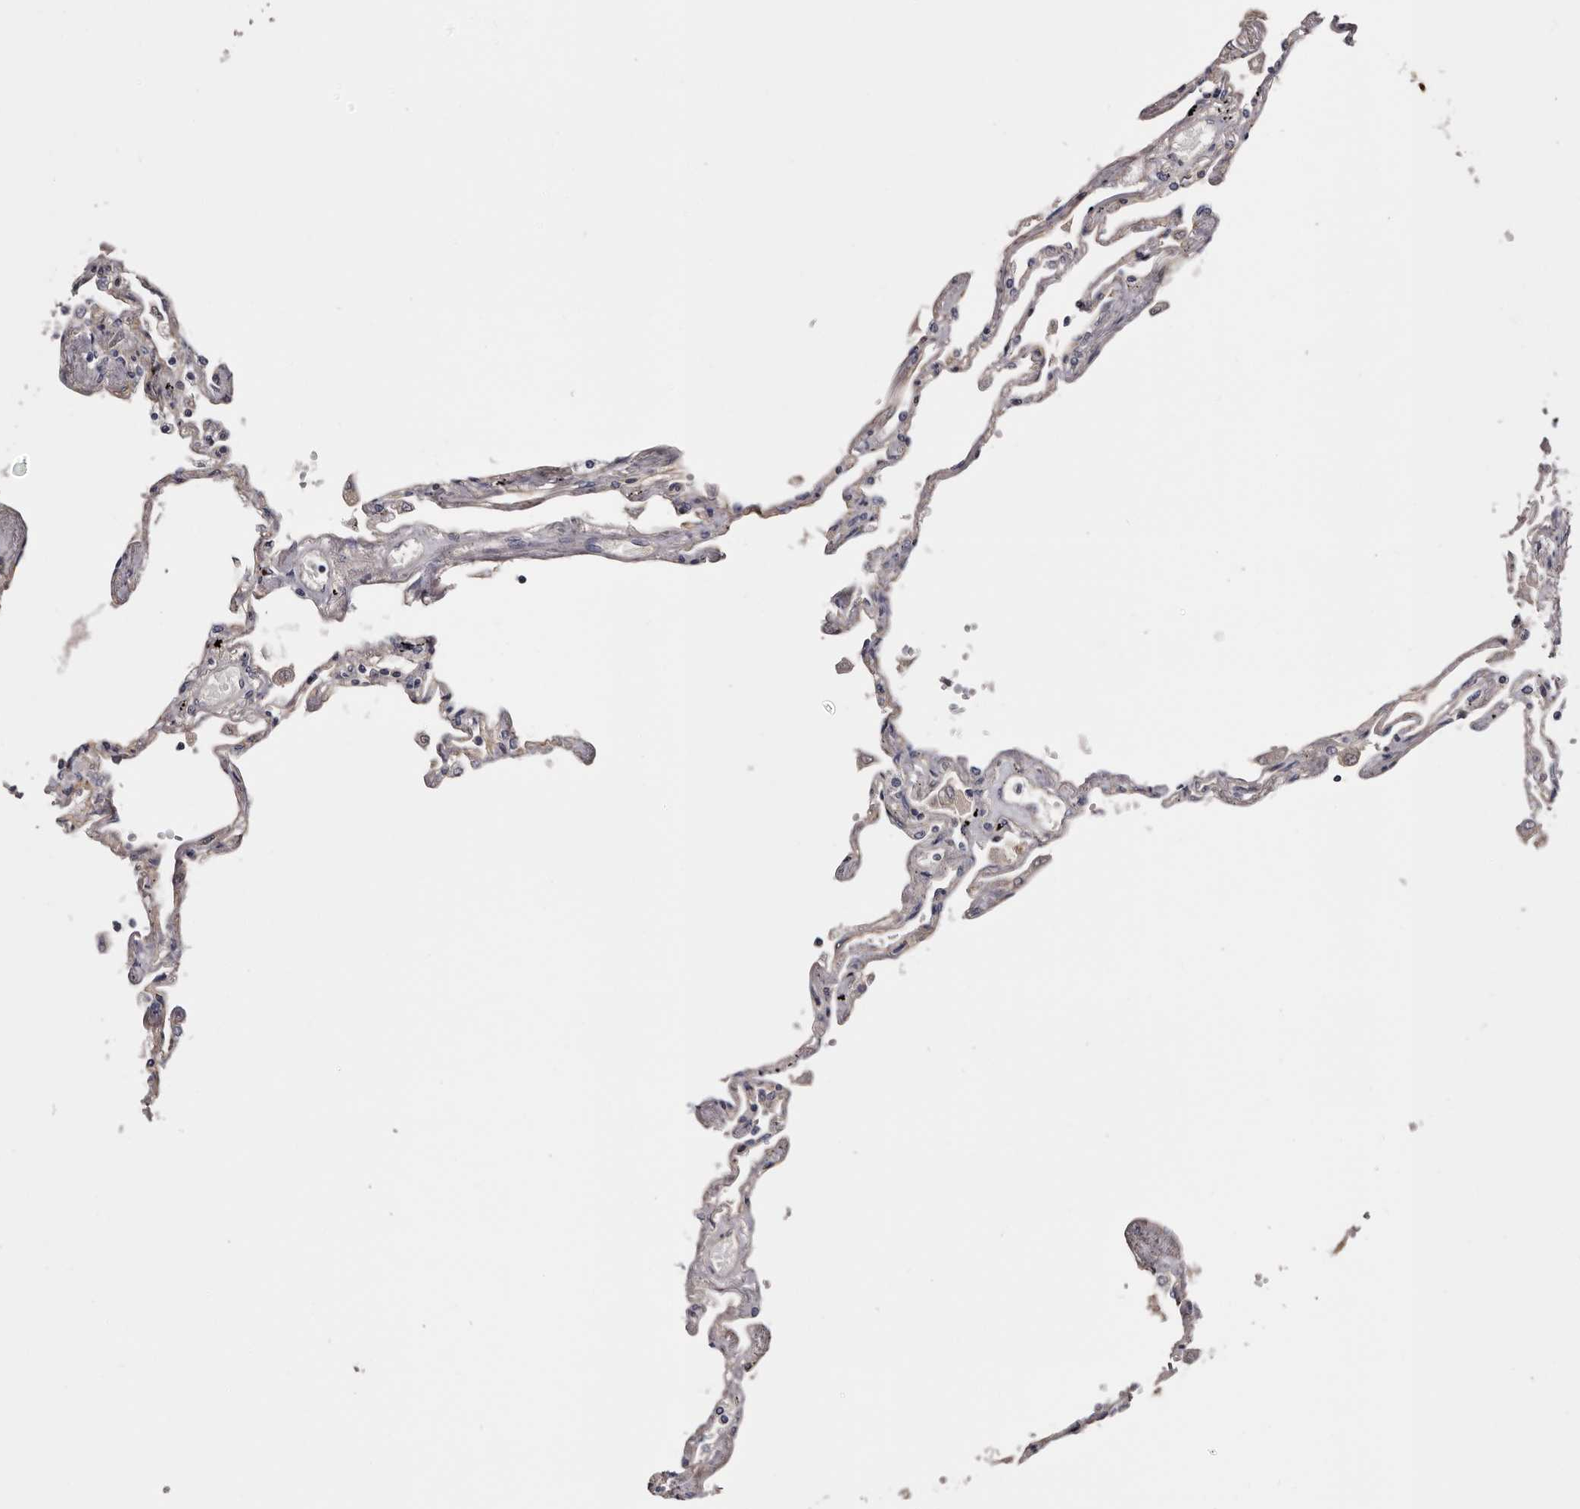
{"staining": {"intensity": "negative", "quantity": "none", "location": "none"}, "tissue": "lung", "cell_type": "Alveolar cells", "image_type": "normal", "snomed": [{"axis": "morphology", "description": "Normal tissue, NOS"}, {"axis": "topography", "description": "Lung"}], "caption": "There is no significant staining in alveolar cells of lung. (DAB (3,3'-diaminobenzidine) IHC with hematoxylin counter stain).", "gene": "INKA2", "patient": {"sex": "female", "age": 67}}